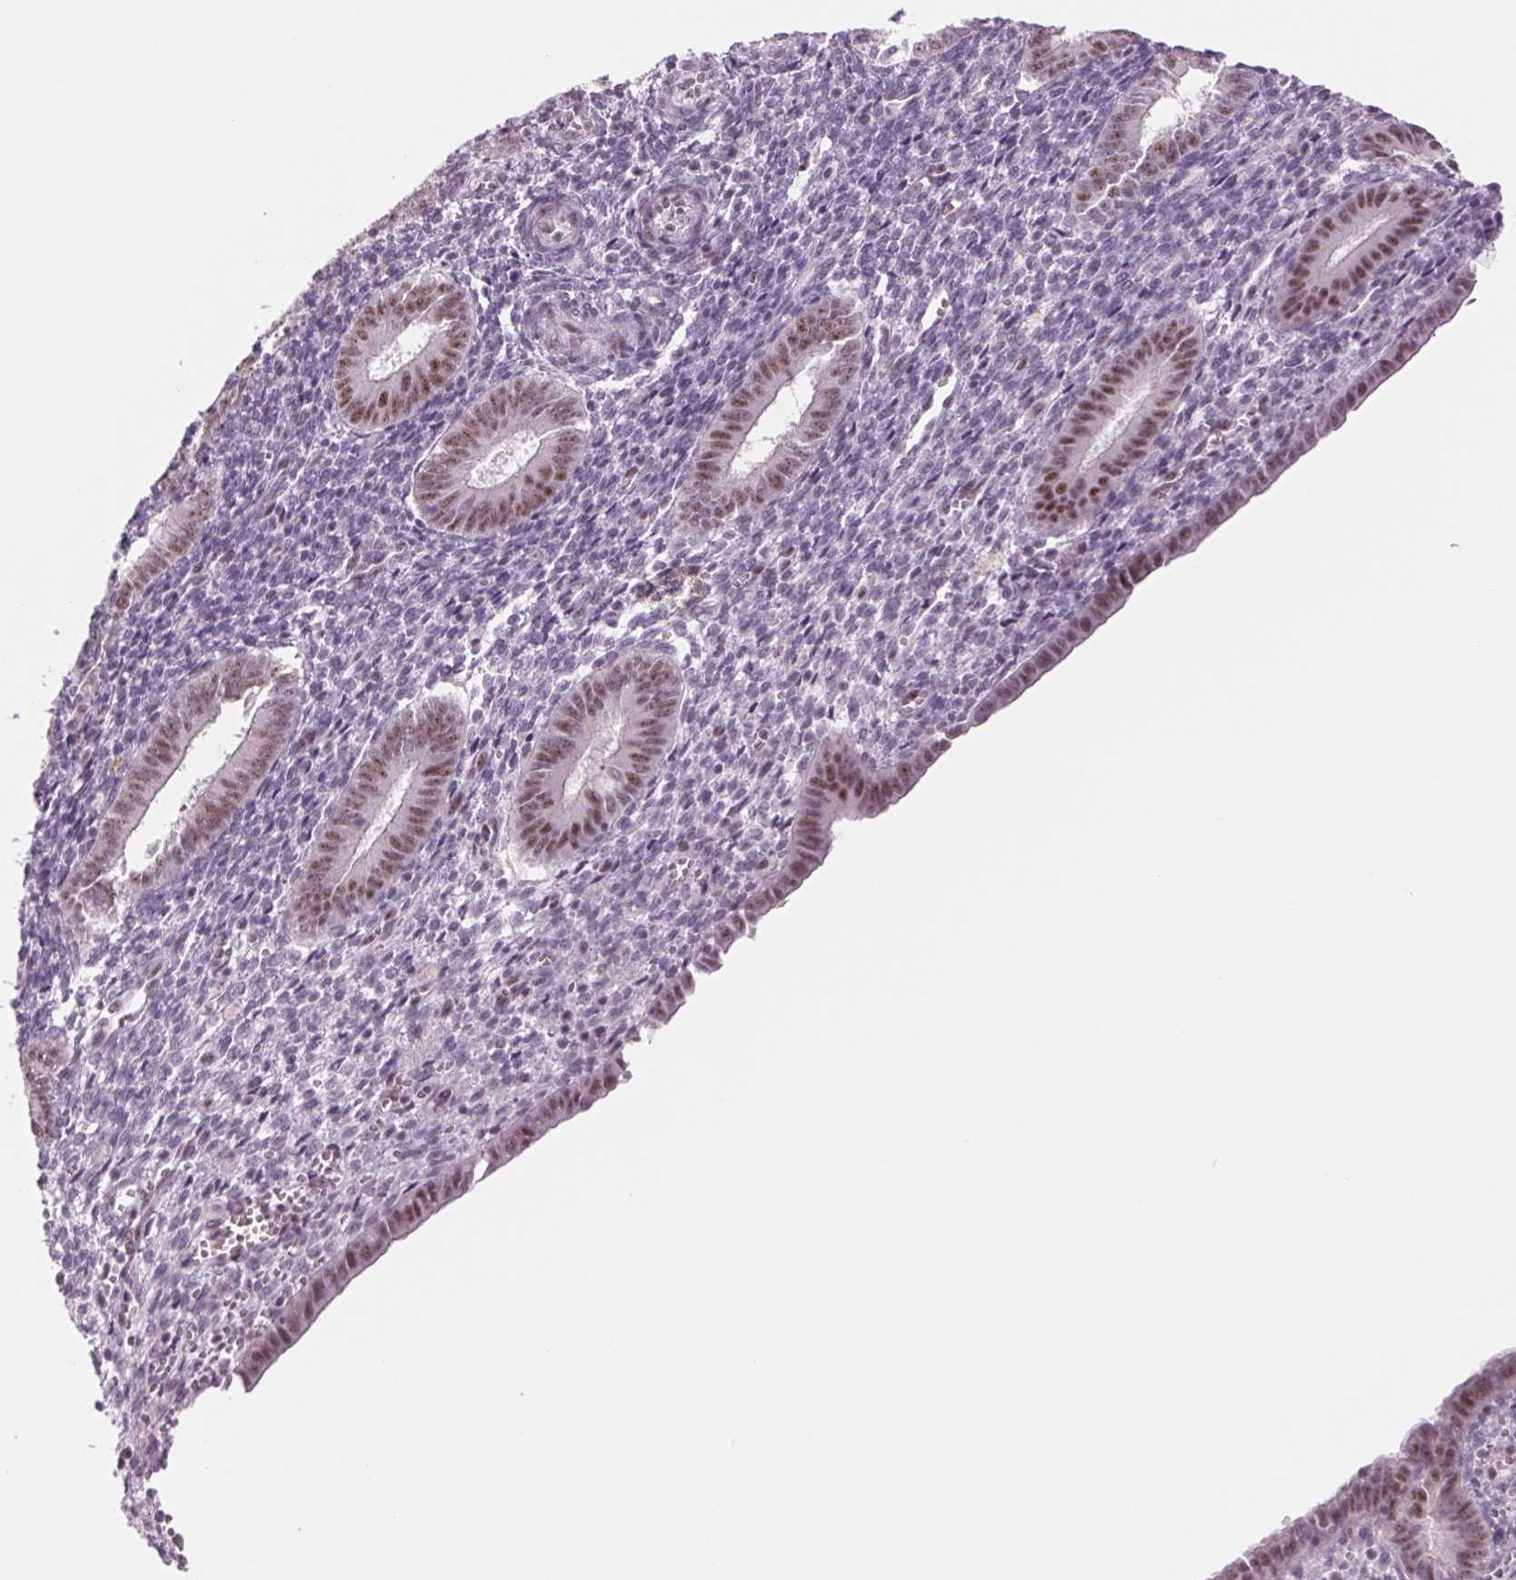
{"staining": {"intensity": "negative", "quantity": "none", "location": "none"}, "tissue": "endometrium", "cell_type": "Cells in endometrial stroma", "image_type": "normal", "snomed": [{"axis": "morphology", "description": "Normal tissue, NOS"}, {"axis": "topography", "description": "Endometrium"}], "caption": "High power microscopy micrograph of an IHC photomicrograph of unremarkable endometrium, revealing no significant expression in cells in endometrial stroma.", "gene": "ZC3H14", "patient": {"sex": "female", "age": 25}}